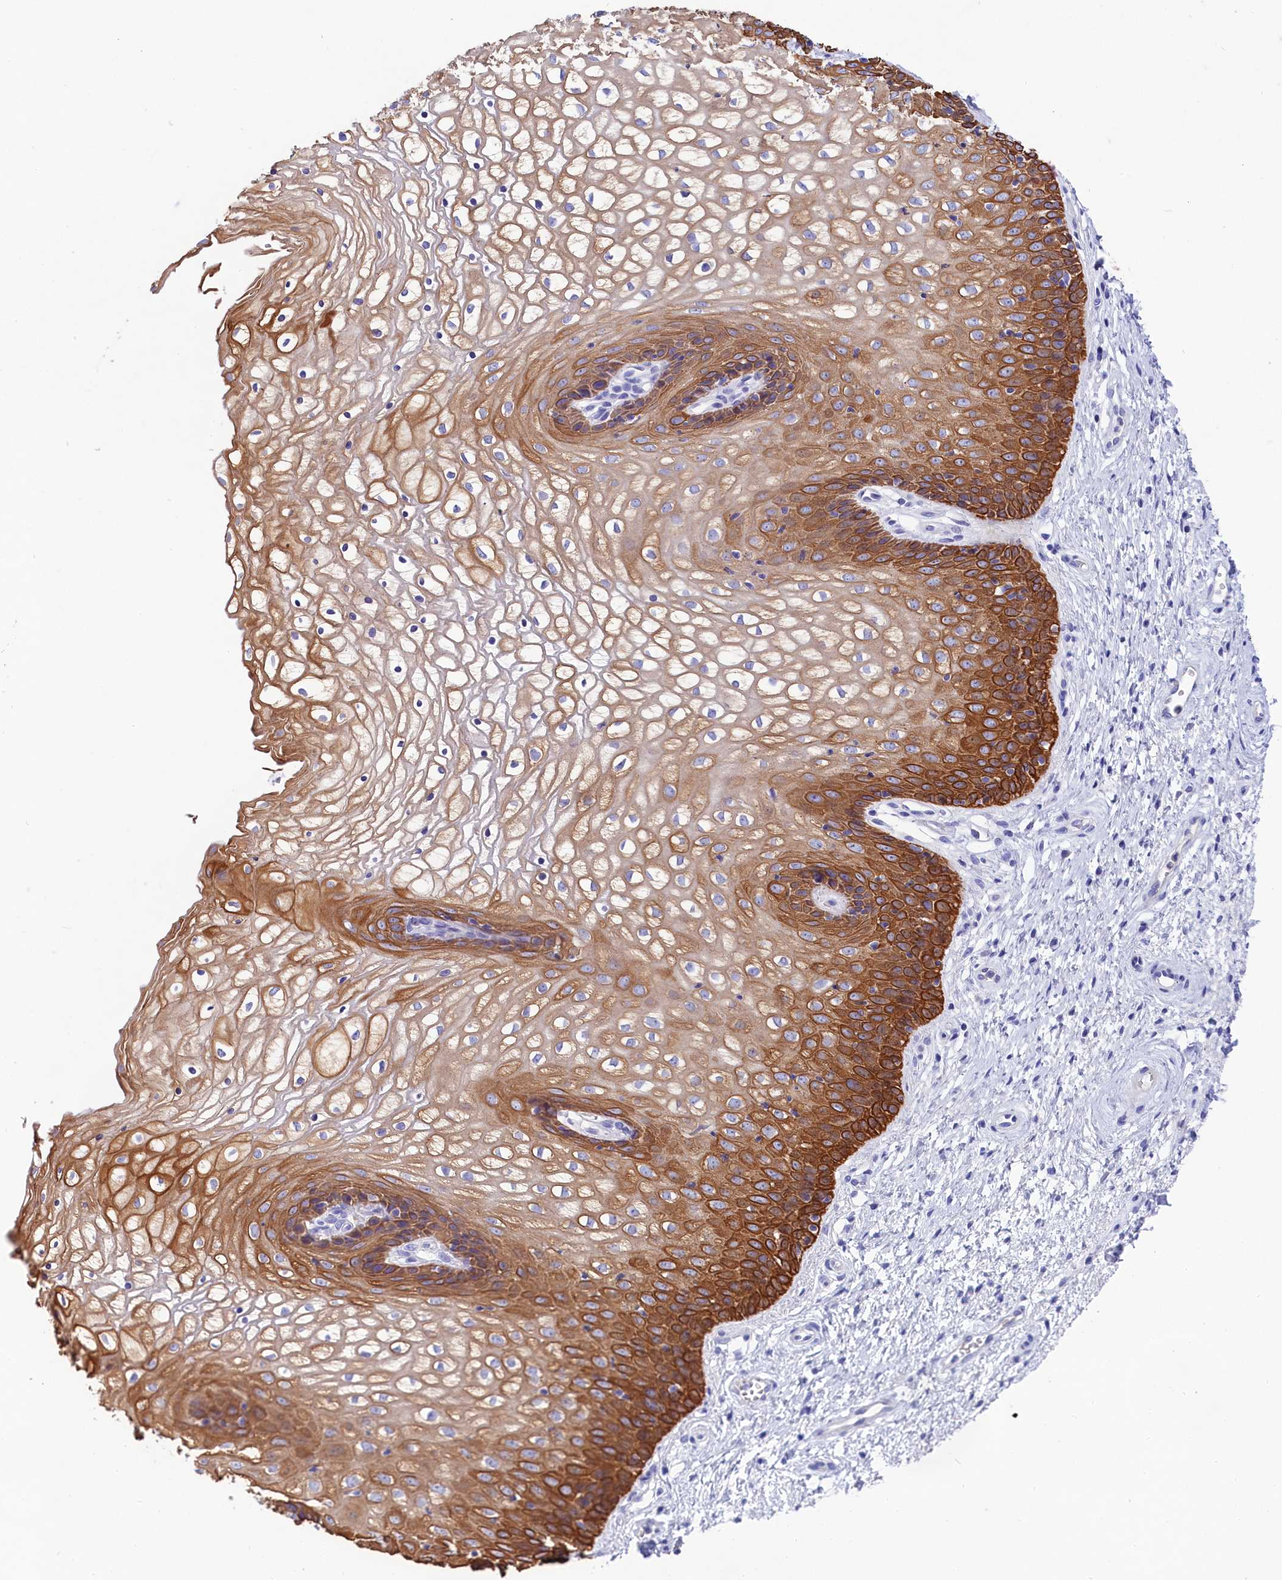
{"staining": {"intensity": "strong", "quantity": ">75%", "location": "cytoplasmic/membranous"}, "tissue": "vagina", "cell_type": "Squamous epithelial cells", "image_type": "normal", "snomed": [{"axis": "morphology", "description": "Normal tissue, NOS"}, {"axis": "topography", "description": "Vagina"}], "caption": "Immunohistochemical staining of normal human vagina shows high levels of strong cytoplasmic/membranous expression in approximately >75% of squamous epithelial cells. (DAB IHC, brown staining for protein, blue staining for nuclei).", "gene": "SULT2A1", "patient": {"sex": "female", "age": 34}}